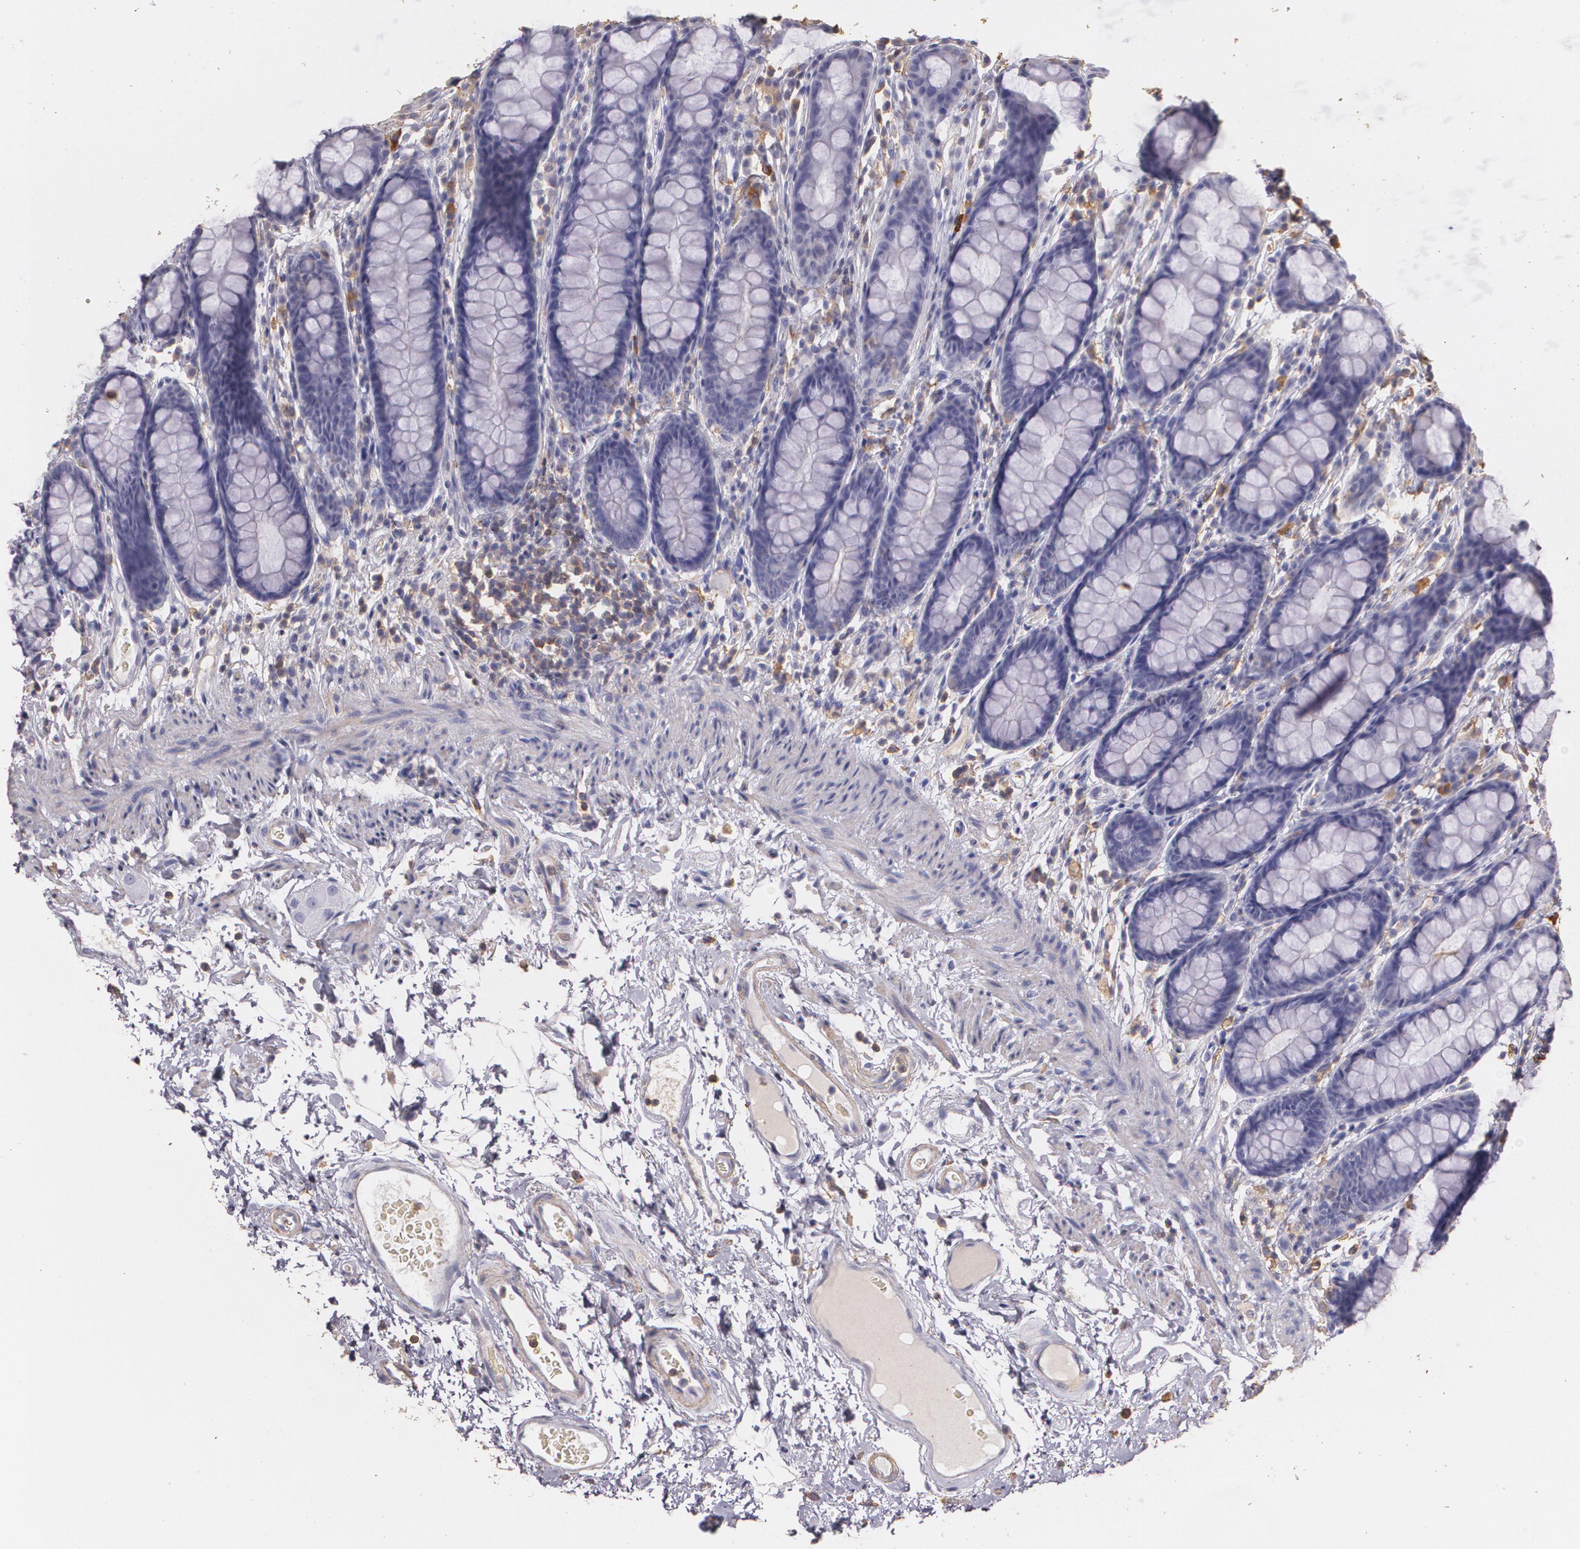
{"staining": {"intensity": "negative", "quantity": "none", "location": "none"}, "tissue": "rectum", "cell_type": "Glandular cells", "image_type": "normal", "snomed": [{"axis": "morphology", "description": "Normal tissue, NOS"}, {"axis": "topography", "description": "Rectum"}], "caption": "Rectum was stained to show a protein in brown. There is no significant positivity in glandular cells.", "gene": "TGFBR1", "patient": {"sex": "male", "age": 92}}